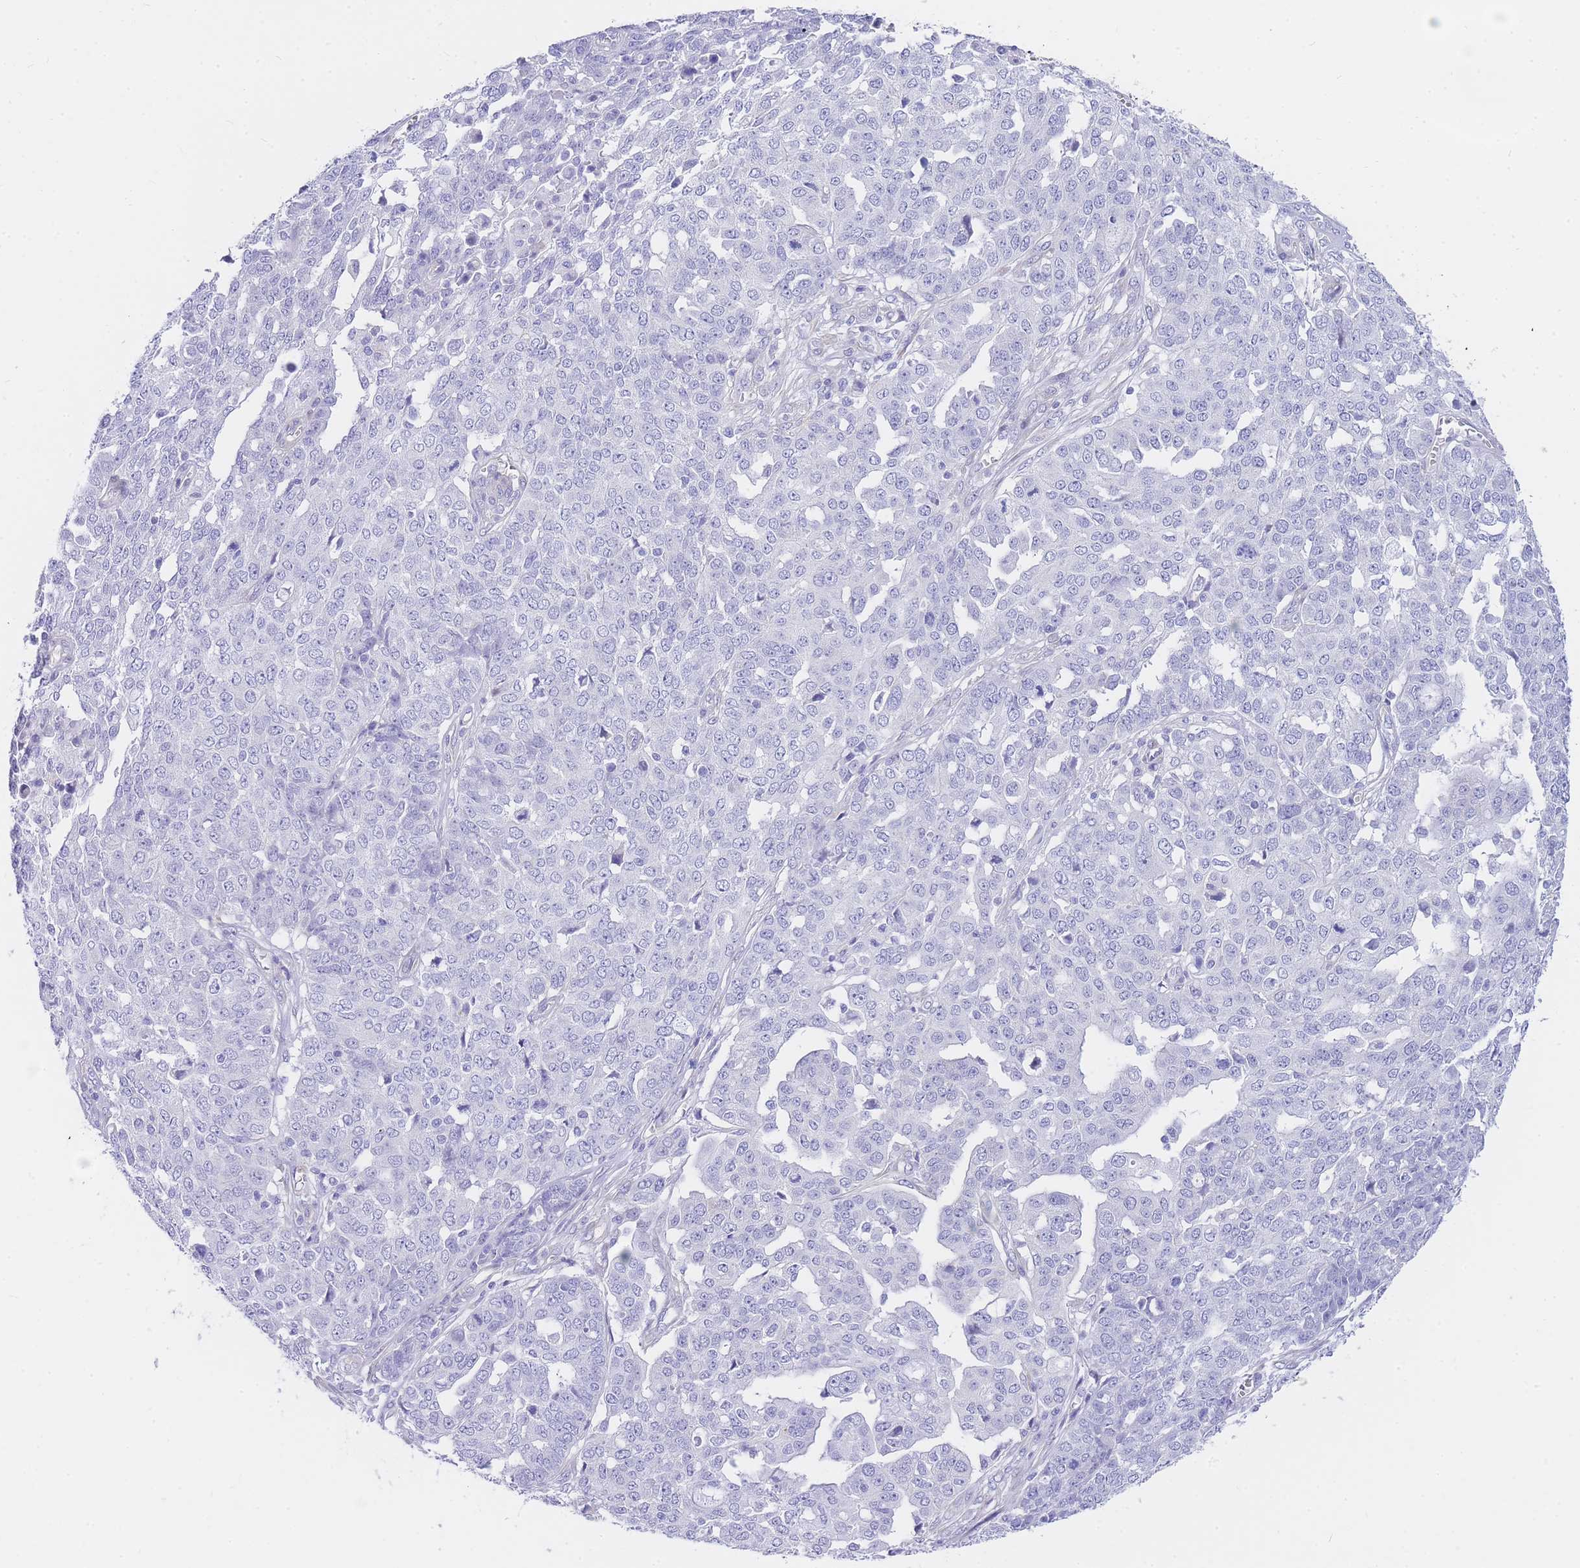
{"staining": {"intensity": "negative", "quantity": "none", "location": "none"}, "tissue": "ovarian cancer", "cell_type": "Tumor cells", "image_type": "cancer", "snomed": [{"axis": "morphology", "description": "Cystadenocarcinoma, serous, NOS"}, {"axis": "topography", "description": "Soft tissue"}, {"axis": "topography", "description": "Ovary"}], "caption": "Tumor cells are negative for protein expression in human serous cystadenocarcinoma (ovarian). The staining is performed using DAB brown chromogen with nuclei counter-stained in using hematoxylin.", "gene": "SRSF12", "patient": {"sex": "female", "age": 57}}